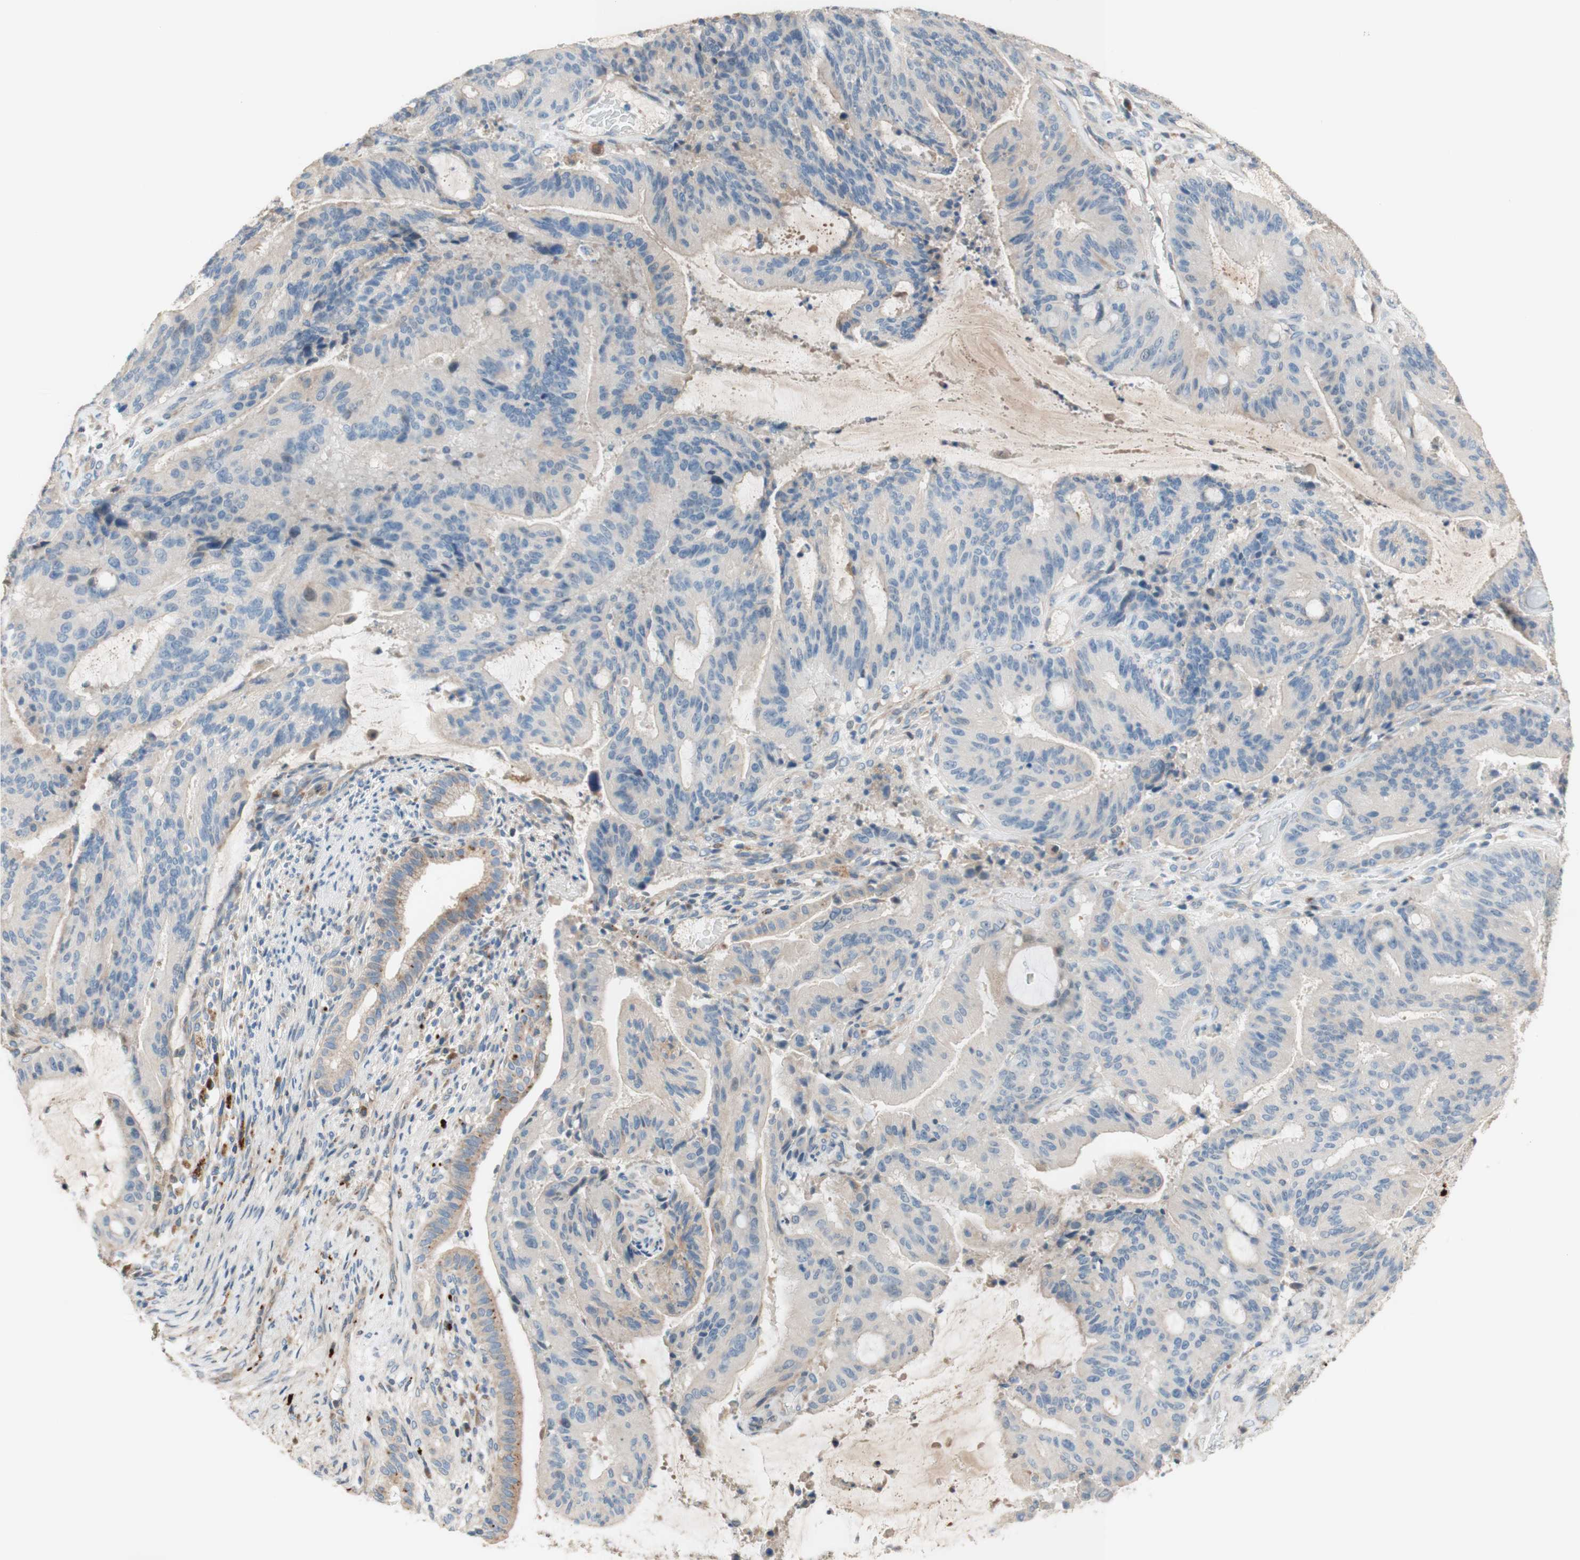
{"staining": {"intensity": "weak", "quantity": ">75%", "location": "cytoplasmic/membranous"}, "tissue": "liver cancer", "cell_type": "Tumor cells", "image_type": "cancer", "snomed": [{"axis": "morphology", "description": "Cholangiocarcinoma"}, {"axis": "topography", "description": "Liver"}], "caption": "Liver cholangiocarcinoma was stained to show a protein in brown. There is low levels of weak cytoplasmic/membranous staining in about >75% of tumor cells.", "gene": "PTPN21", "patient": {"sex": "female", "age": 73}}